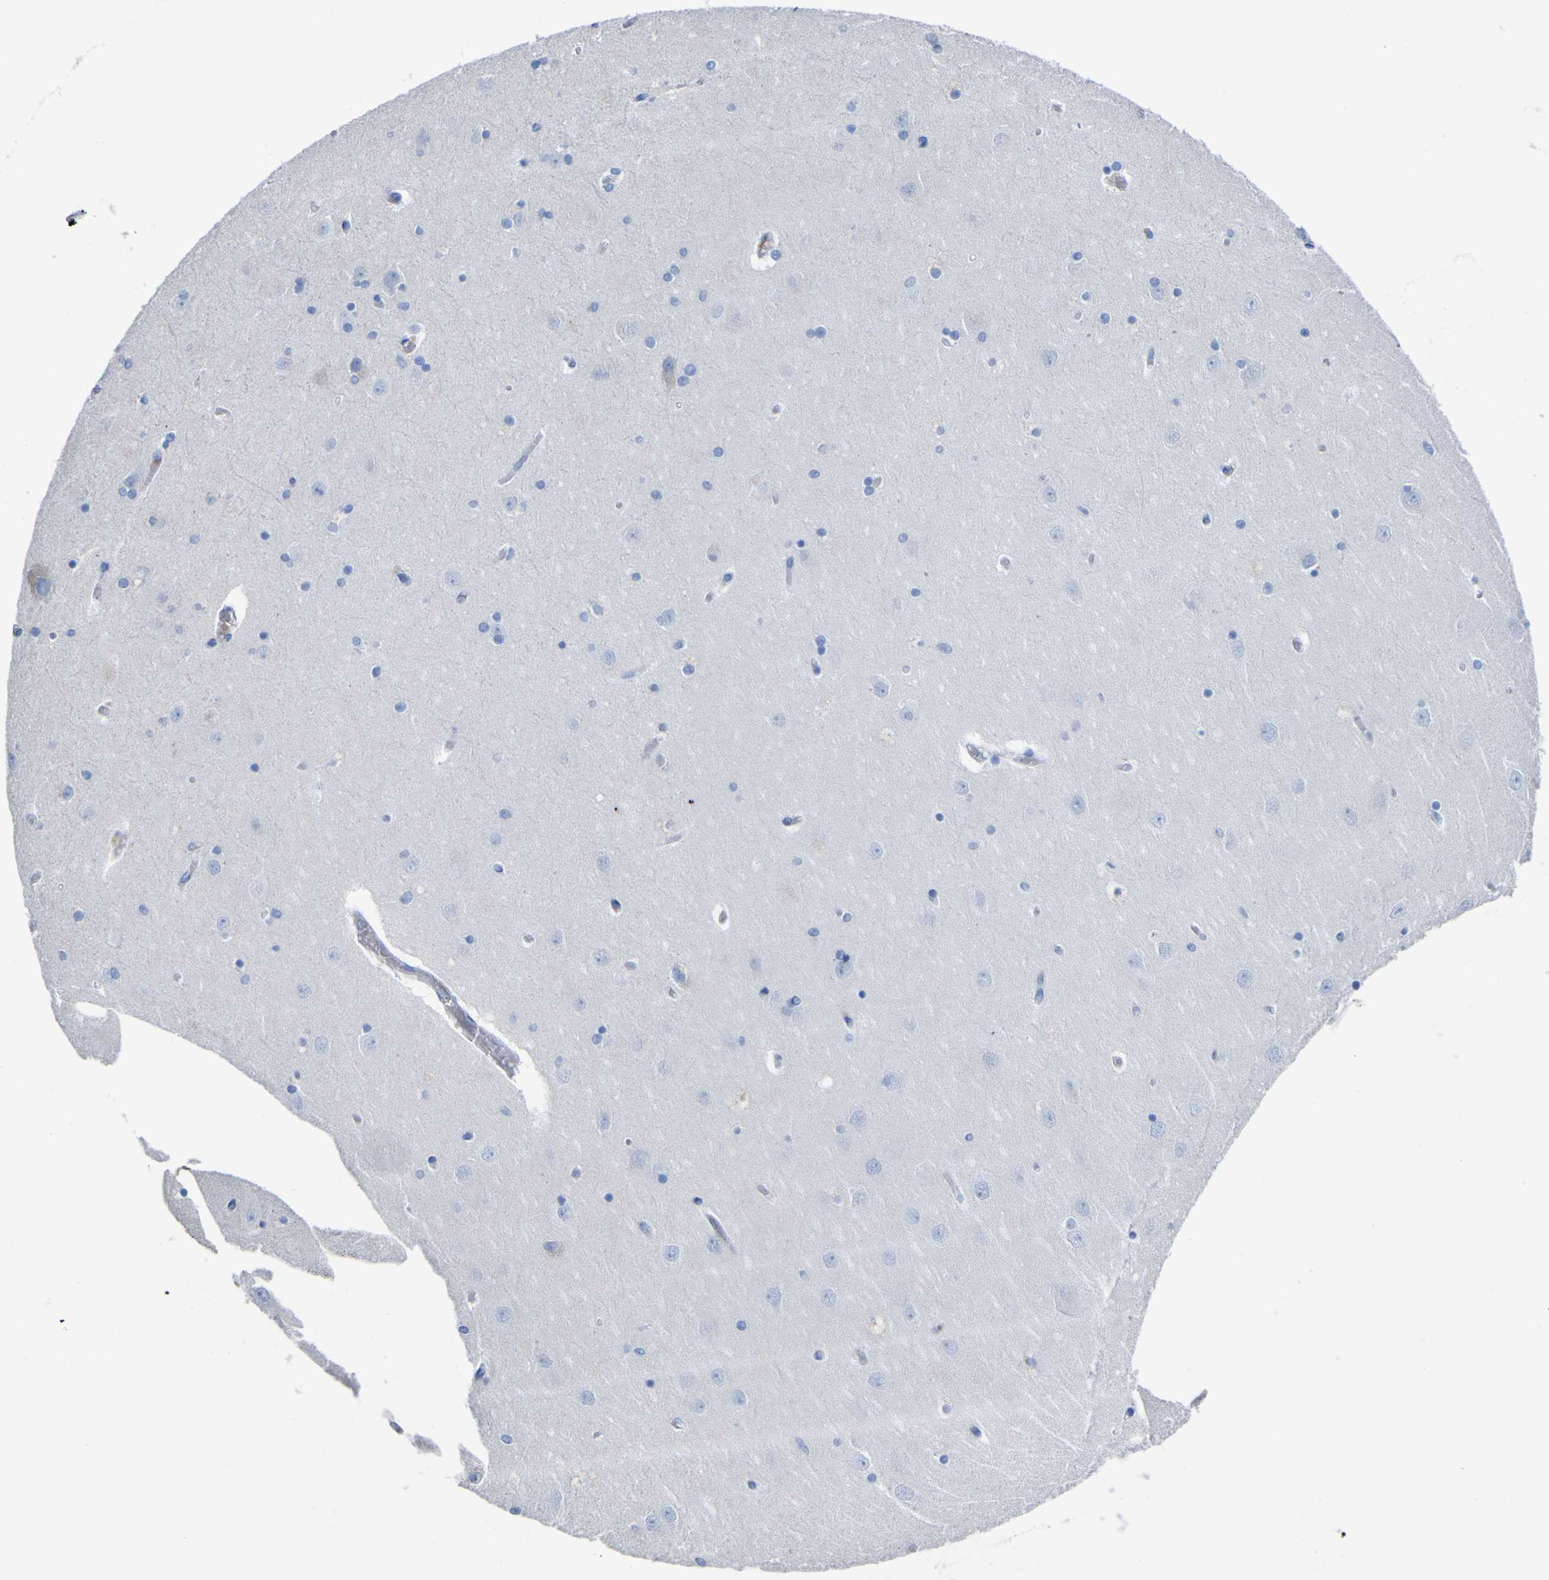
{"staining": {"intensity": "negative", "quantity": "none", "location": "none"}, "tissue": "hippocampus", "cell_type": "Glial cells", "image_type": "normal", "snomed": [{"axis": "morphology", "description": "Normal tissue, NOS"}, {"axis": "topography", "description": "Hippocampus"}], "caption": "The histopathology image exhibits no staining of glial cells in unremarkable hippocampus.", "gene": "GCM1", "patient": {"sex": "female", "age": 54}}